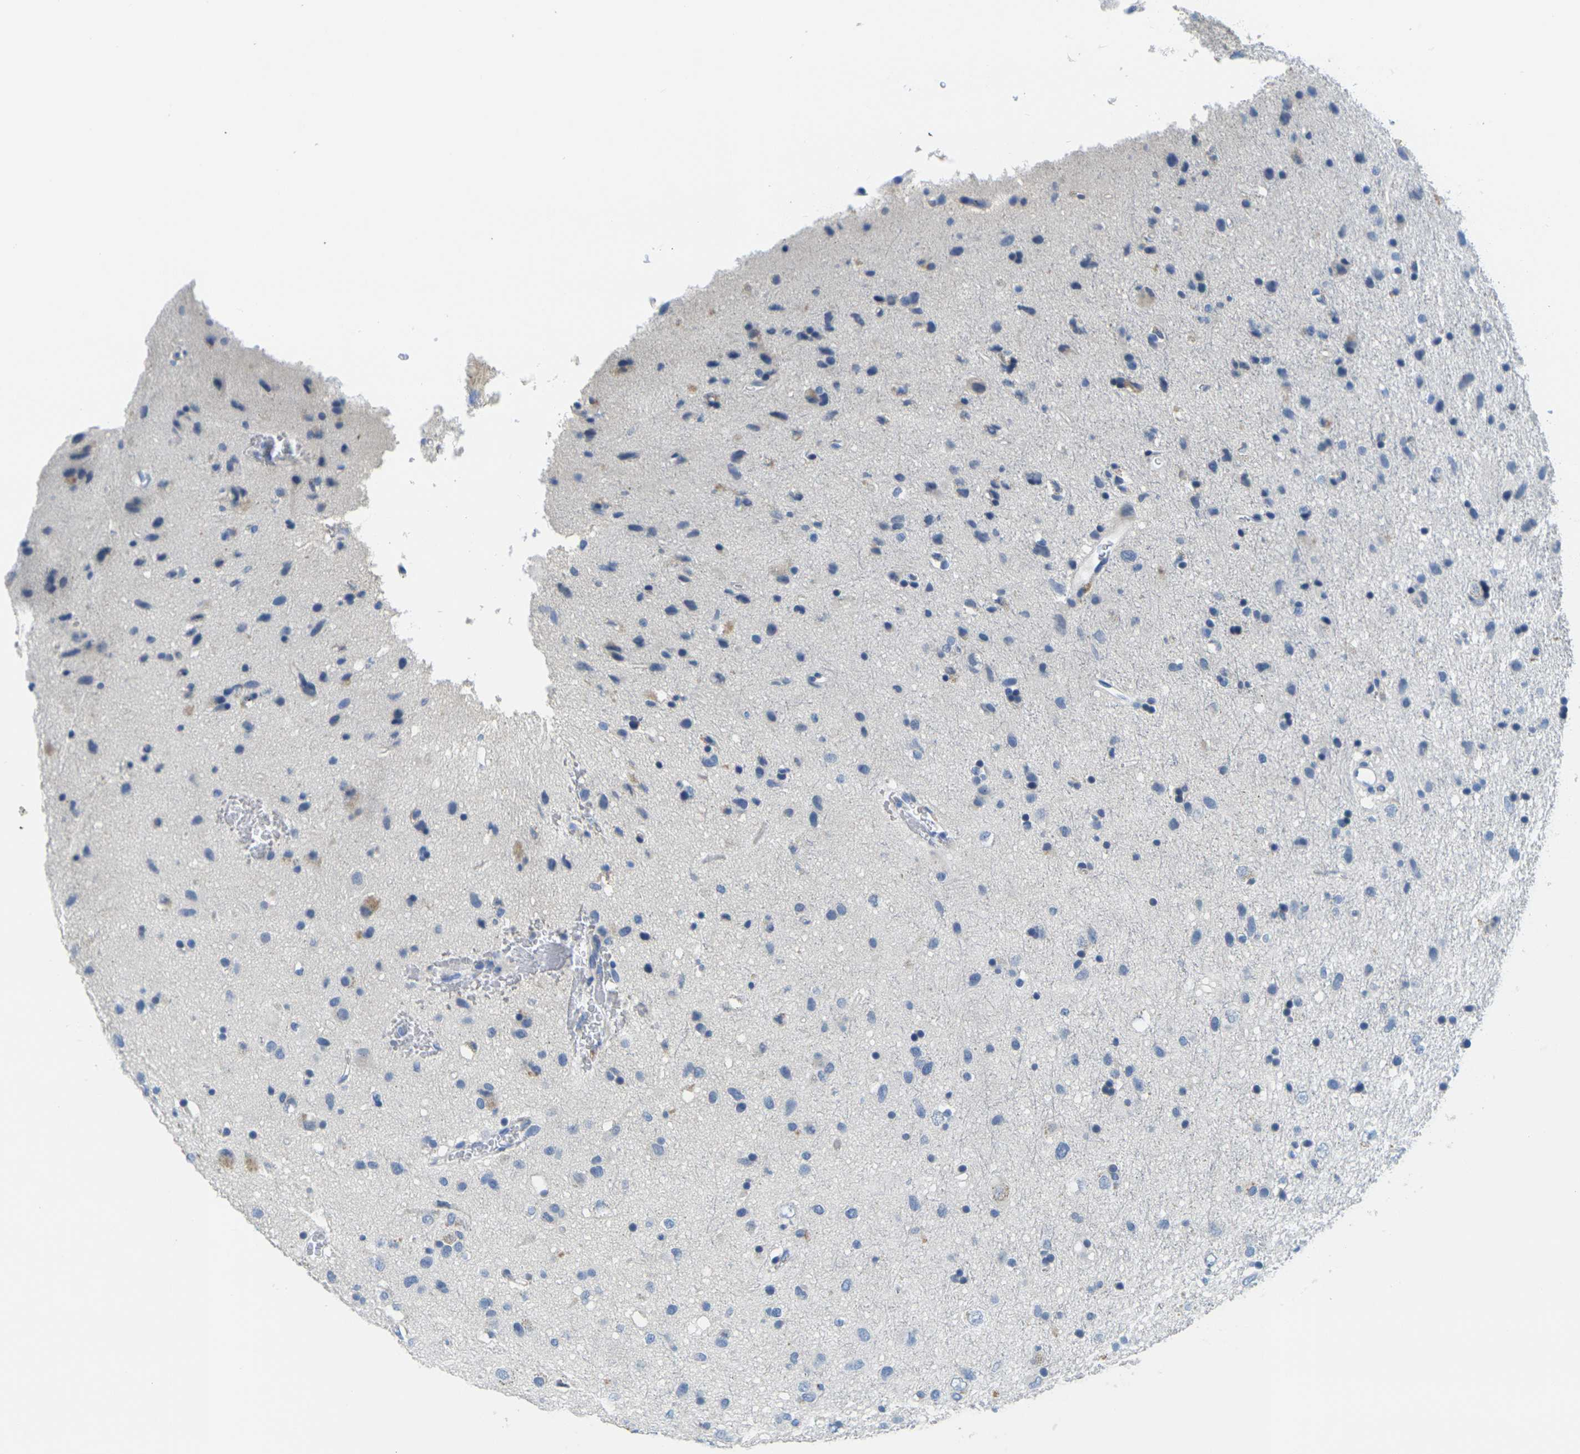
{"staining": {"intensity": "negative", "quantity": "none", "location": "none"}, "tissue": "glioma", "cell_type": "Tumor cells", "image_type": "cancer", "snomed": [{"axis": "morphology", "description": "Glioma, malignant, Low grade"}, {"axis": "topography", "description": "Brain"}], "caption": "A high-resolution image shows immunohistochemistry (IHC) staining of glioma, which shows no significant staining in tumor cells.", "gene": "FAM3D", "patient": {"sex": "male", "age": 77}}